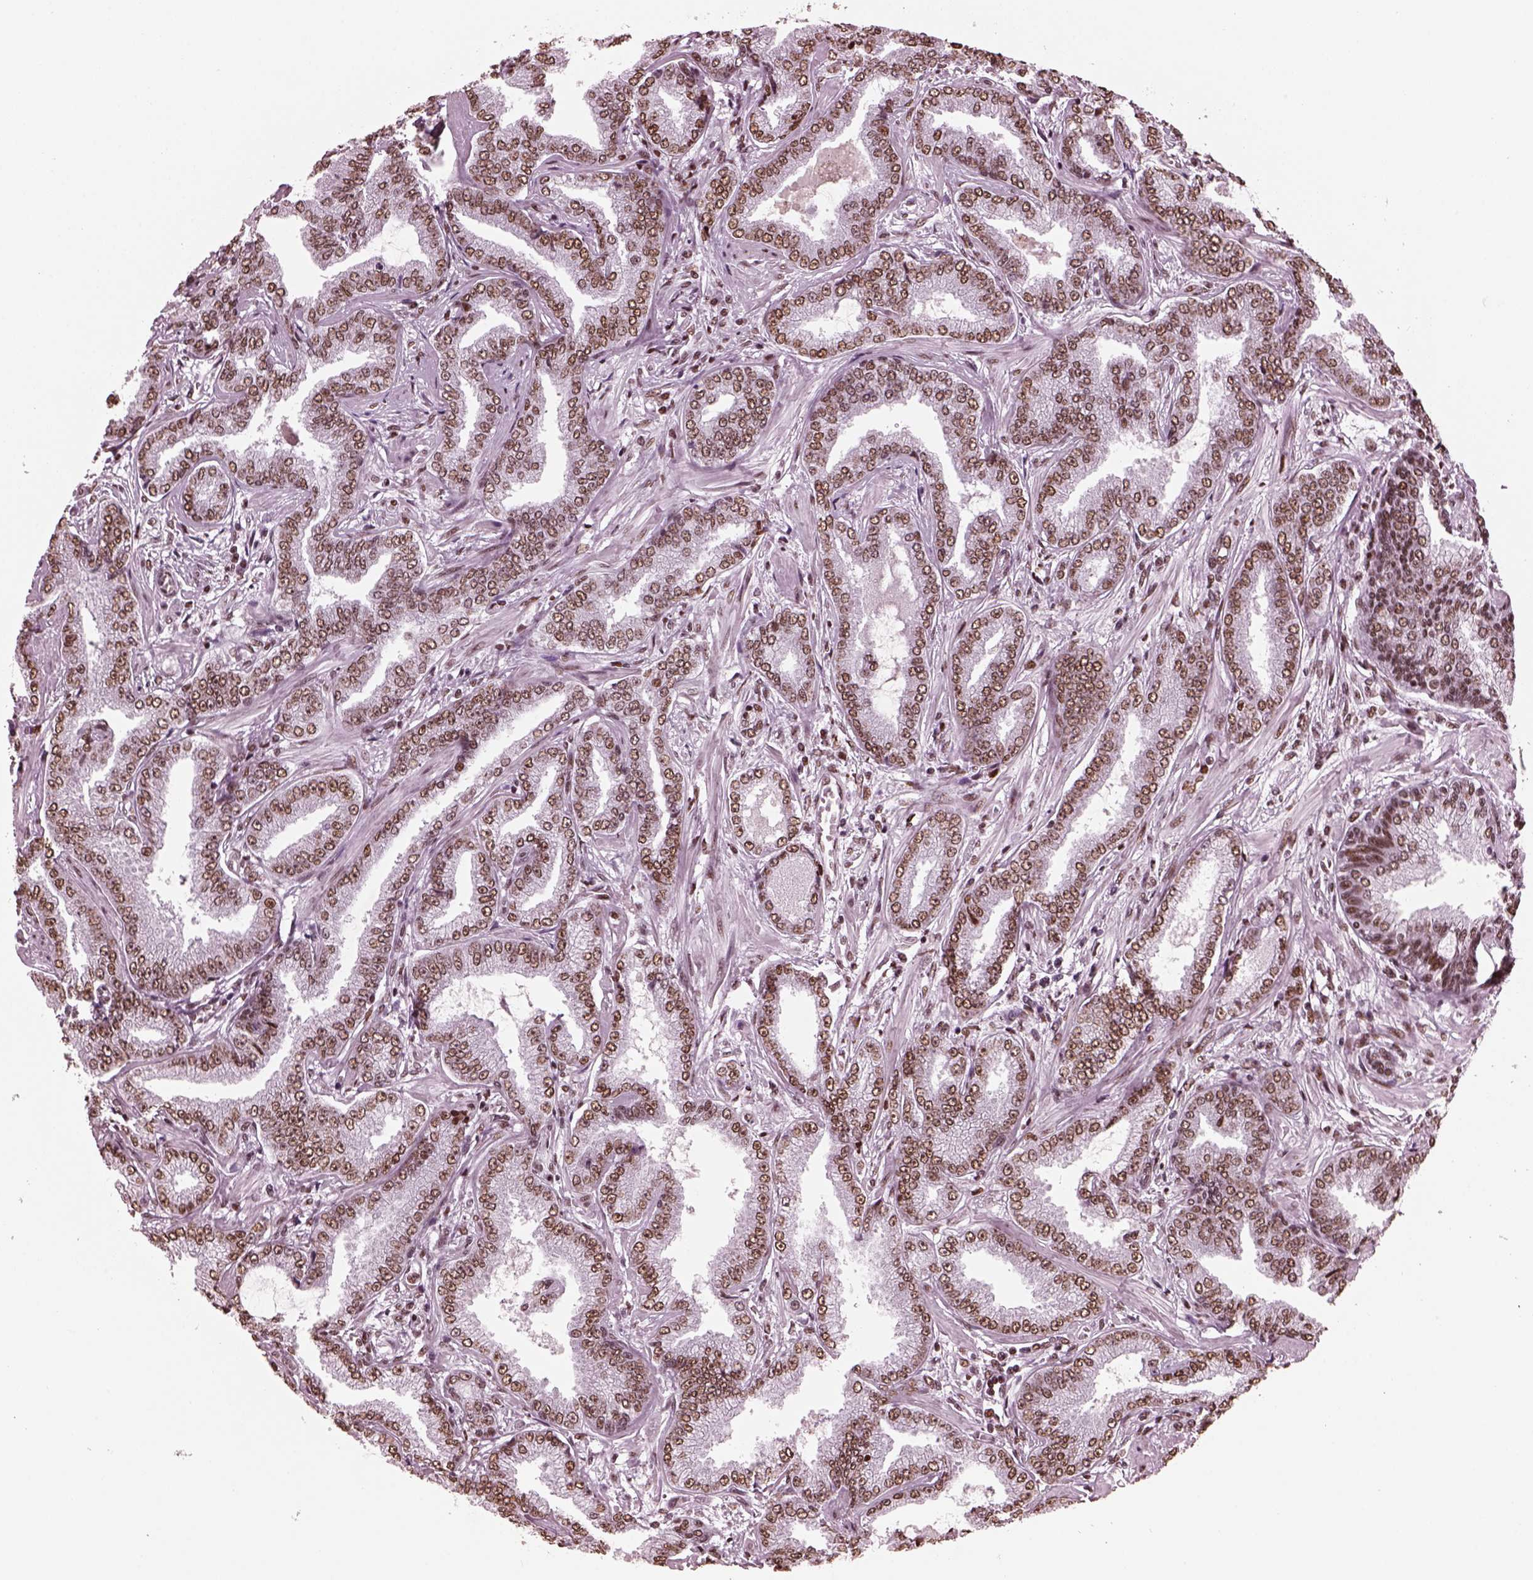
{"staining": {"intensity": "moderate", "quantity": ">75%", "location": "nuclear"}, "tissue": "prostate cancer", "cell_type": "Tumor cells", "image_type": "cancer", "snomed": [{"axis": "morphology", "description": "Adenocarcinoma, Low grade"}, {"axis": "topography", "description": "Prostate"}], "caption": "This histopathology image demonstrates IHC staining of human prostate cancer, with medium moderate nuclear expression in about >75% of tumor cells.", "gene": "CBFA2T3", "patient": {"sex": "male", "age": 55}}